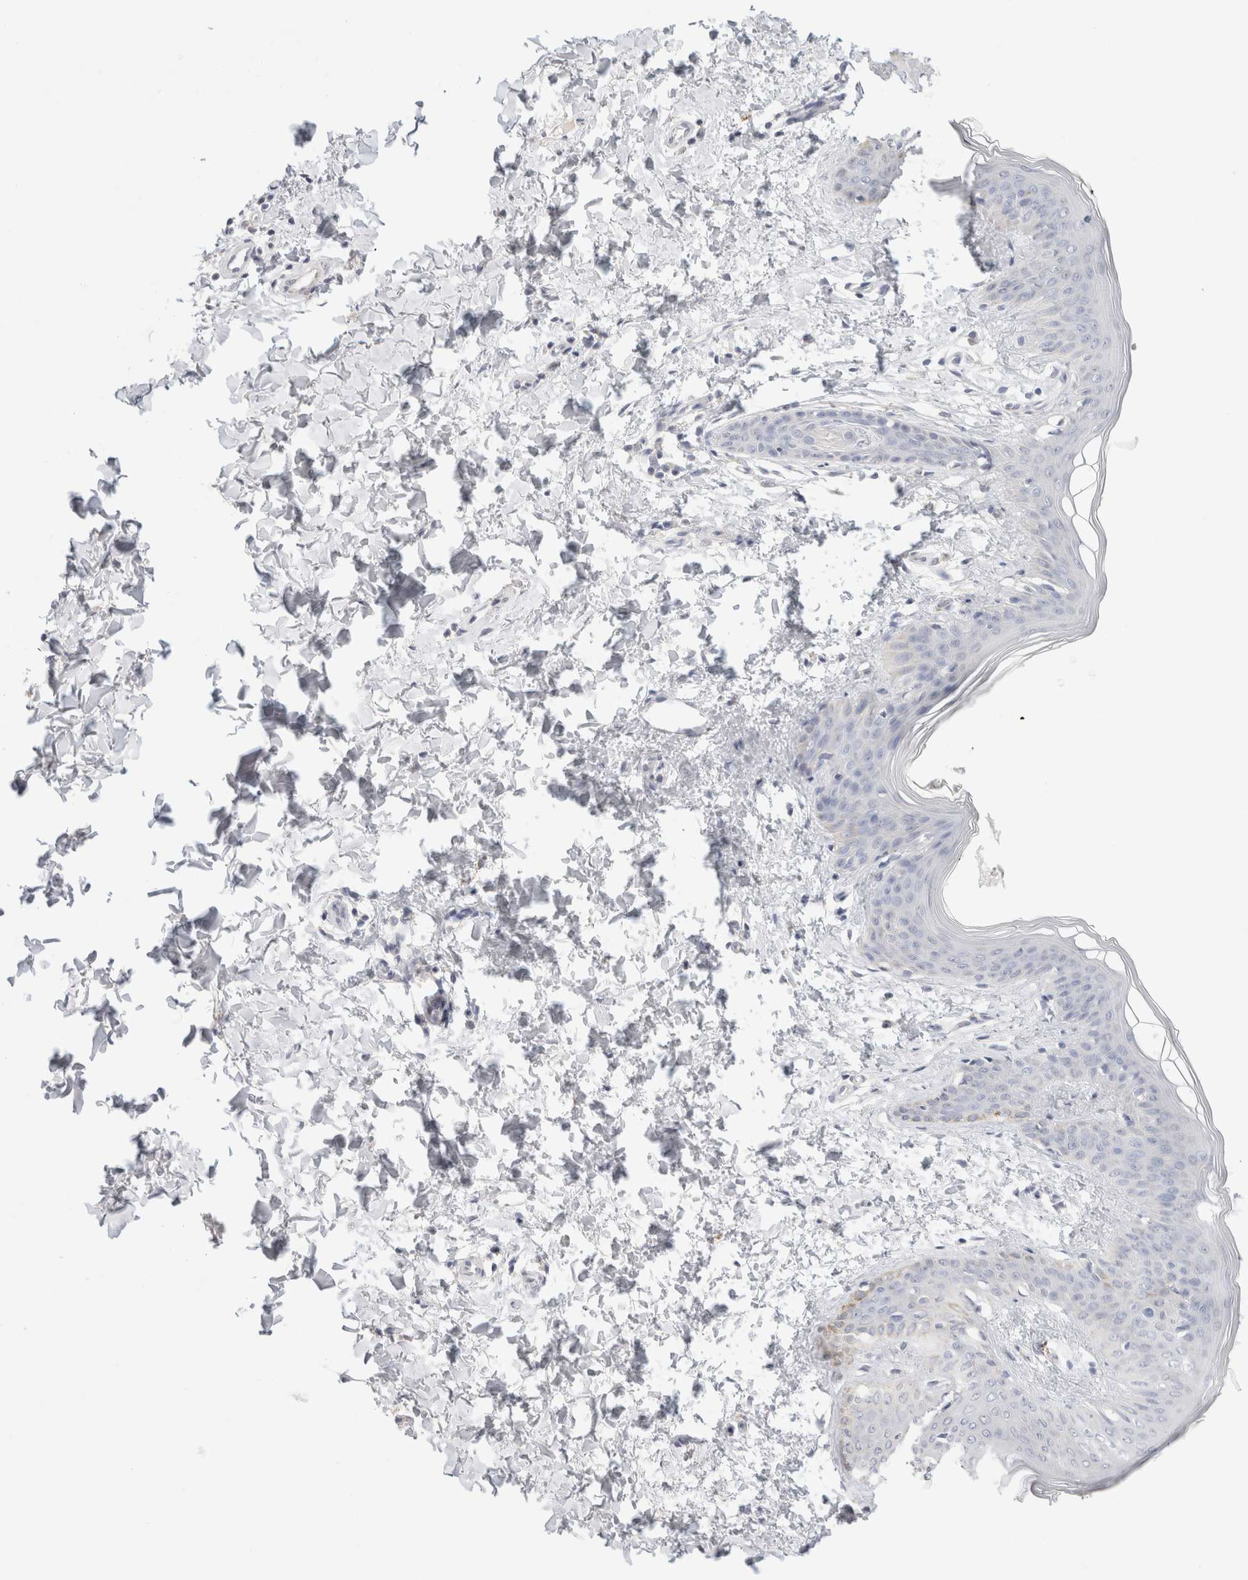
{"staining": {"intensity": "negative", "quantity": "none", "location": "none"}, "tissue": "skin", "cell_type": "Fibroblasts", "image_type": "normal", "snomed": [{"axis": "morphology", "description": "Normal tissue, NOS"}, {"axis": "topography", "description": "Skin"}], "caption": "Protein analysis of benign skin demonstrates no significant staining in fibroblasts. The staining was performed using DAB (3,3'-diaminobenzidine) to visualize the protein expression in brown, while the nuclei were stained in blue with hematoxylin (Magnification: 20x).", "gene": "MPP2", "patient": {"sex": "female", "age": 17}}